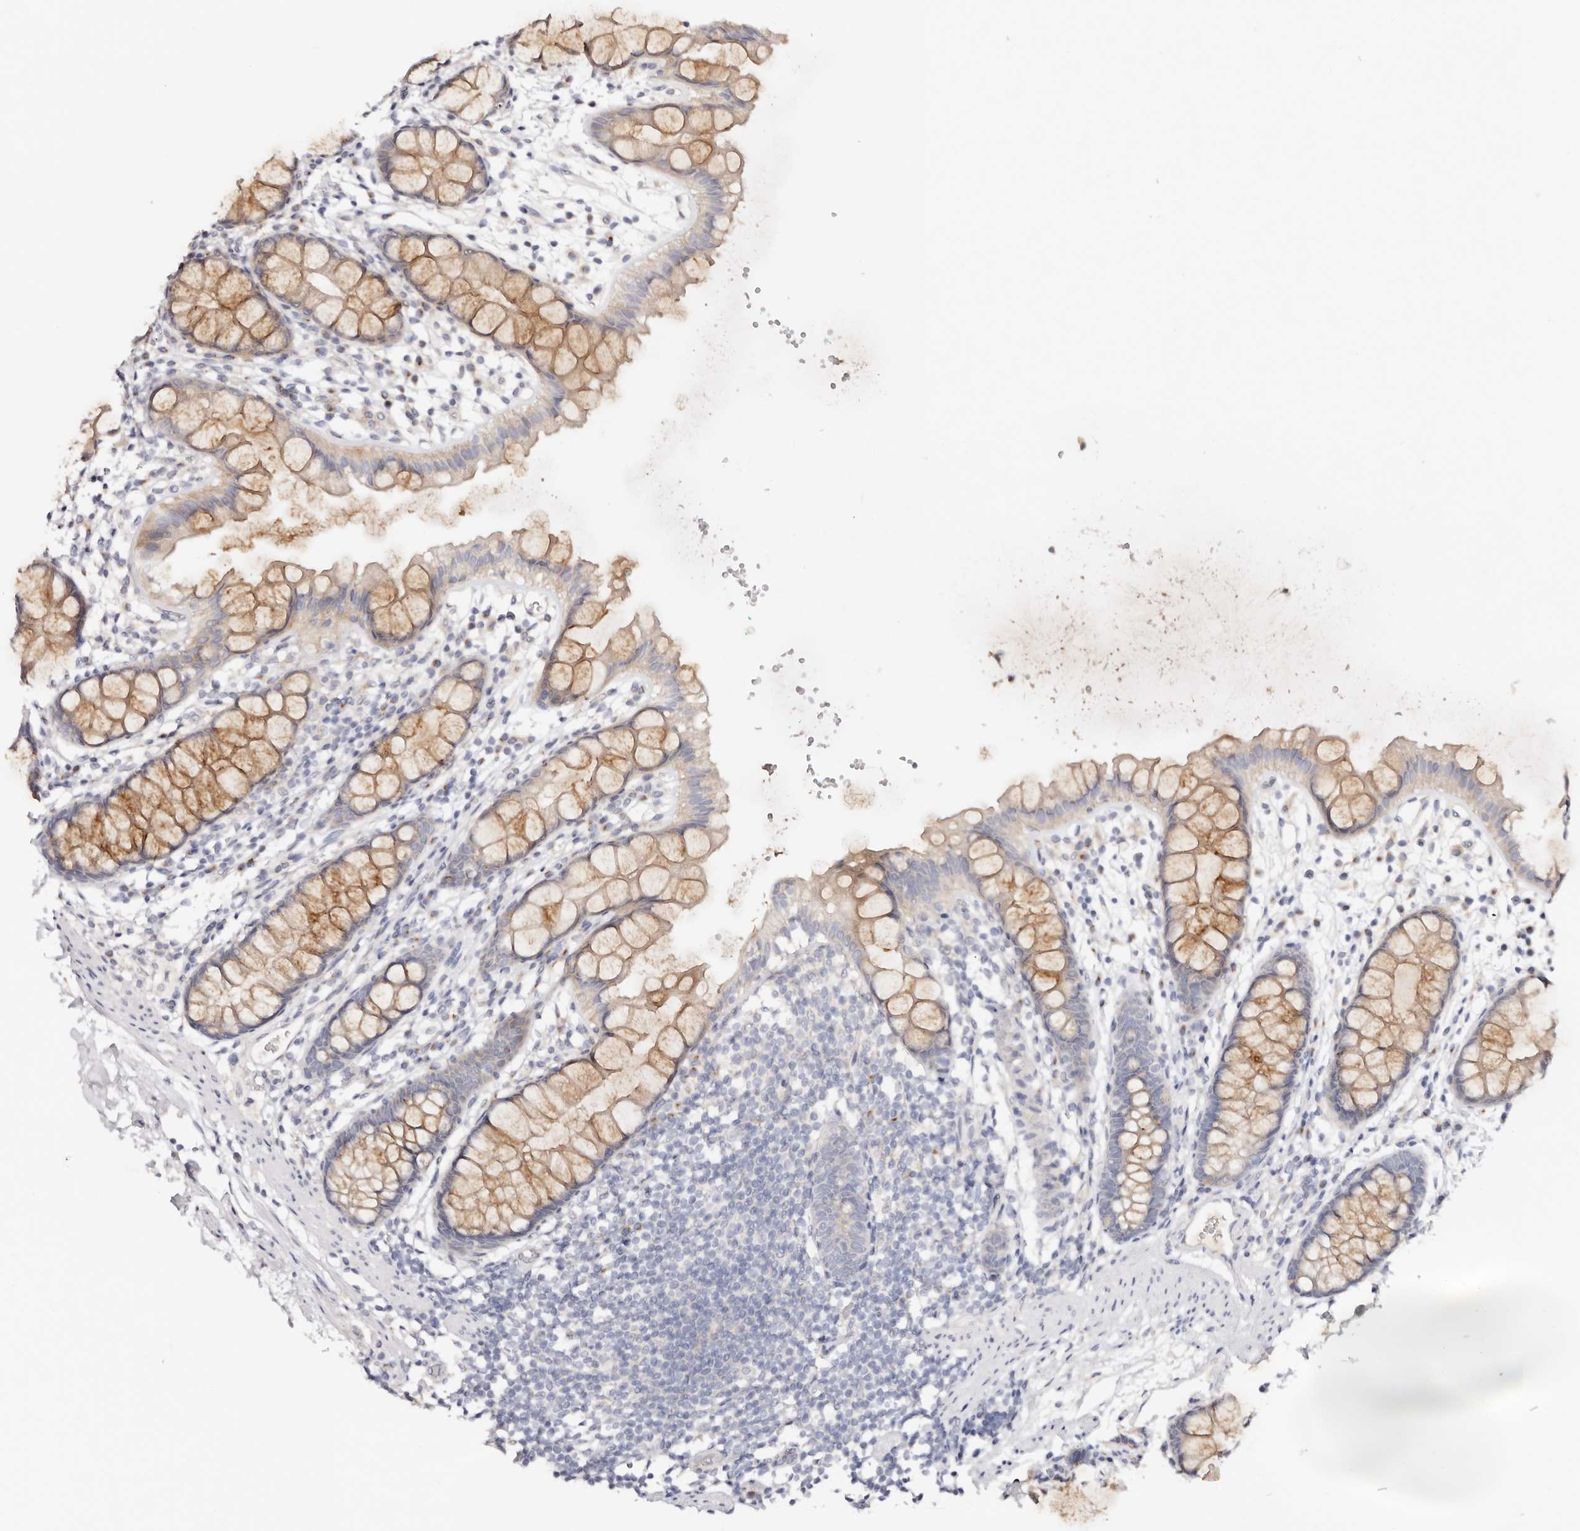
{"staining": {"intensity": "moderate", "quantity": "25%-75%", "location": "cytoplasmic/membranous"}, "tissue": "rectum", "cell_type": "Glandular cells", "image_type": "normal", "snomed": [{"axis": "morphology", "description": "Normal tissue, NOS"}, {"axis": "topography", "description": "Rectum"}], "caption": "Immunohistochemical staining of benign human rectum exhibits moderate cytoplasmic/membranous protein positivity in about 25%-75% of glandular cells.", "gene": "DNASE1", "patient": {"sex": "female", "age": 65}}